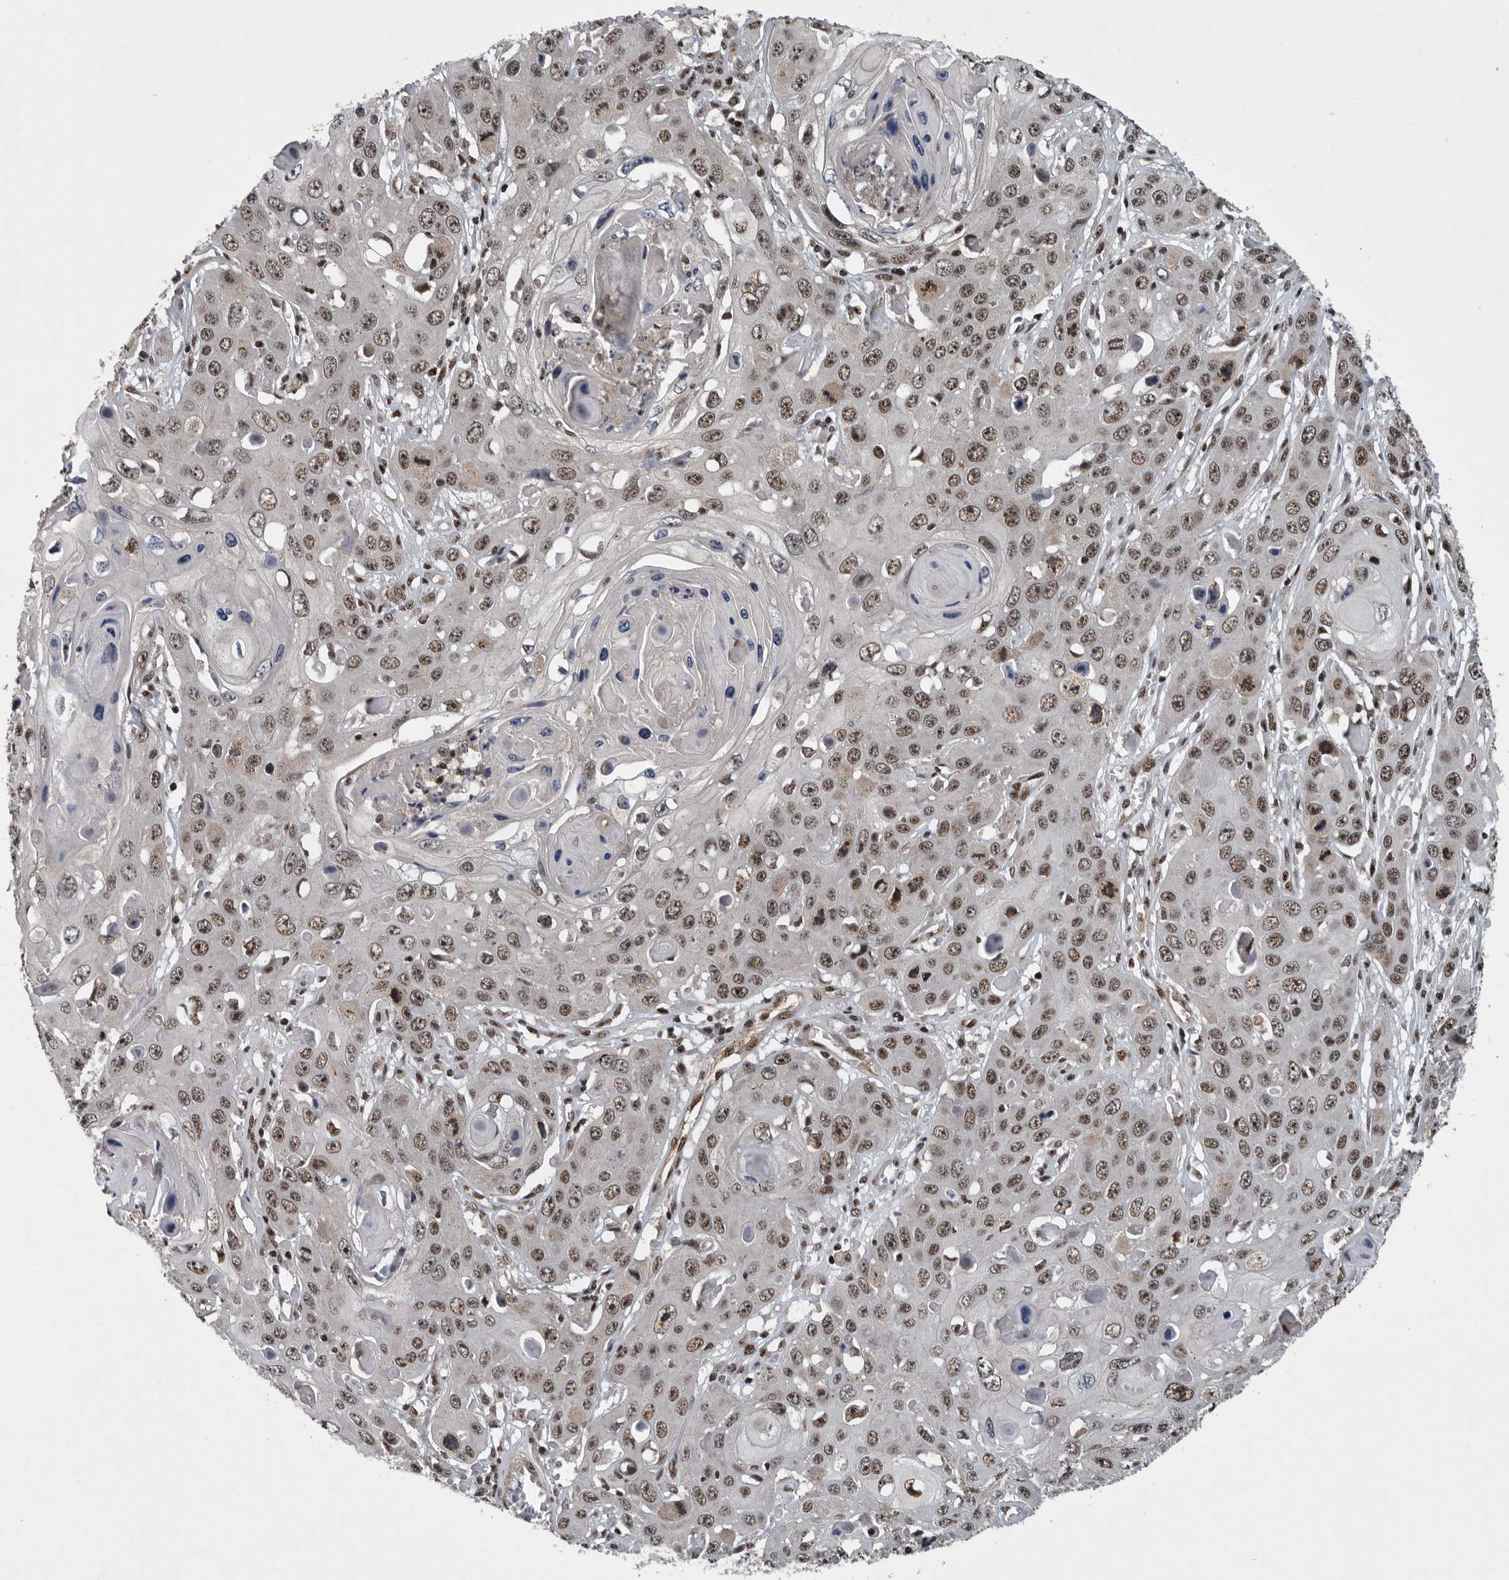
{"staining": {"intensity": "moderate", "quantity": ">75%", "location": "nuclear"}, "tissue": "skin cancer", "cell_type": "Tumor cells", "image_type": "cancer", "snomed": [{"axis": "morphology", "description": "Squamous cell carcinoma, NOS"}, {"axis": "topography", "description": "Skin"}], "caption": "Moderate nuclear protein positivity is appreciated in approximately >75% of tumor cells in skin cancer (squamous cell carcinoma).", "gene": "SENP7", "patient": {"sex": "male", "age": 55}}